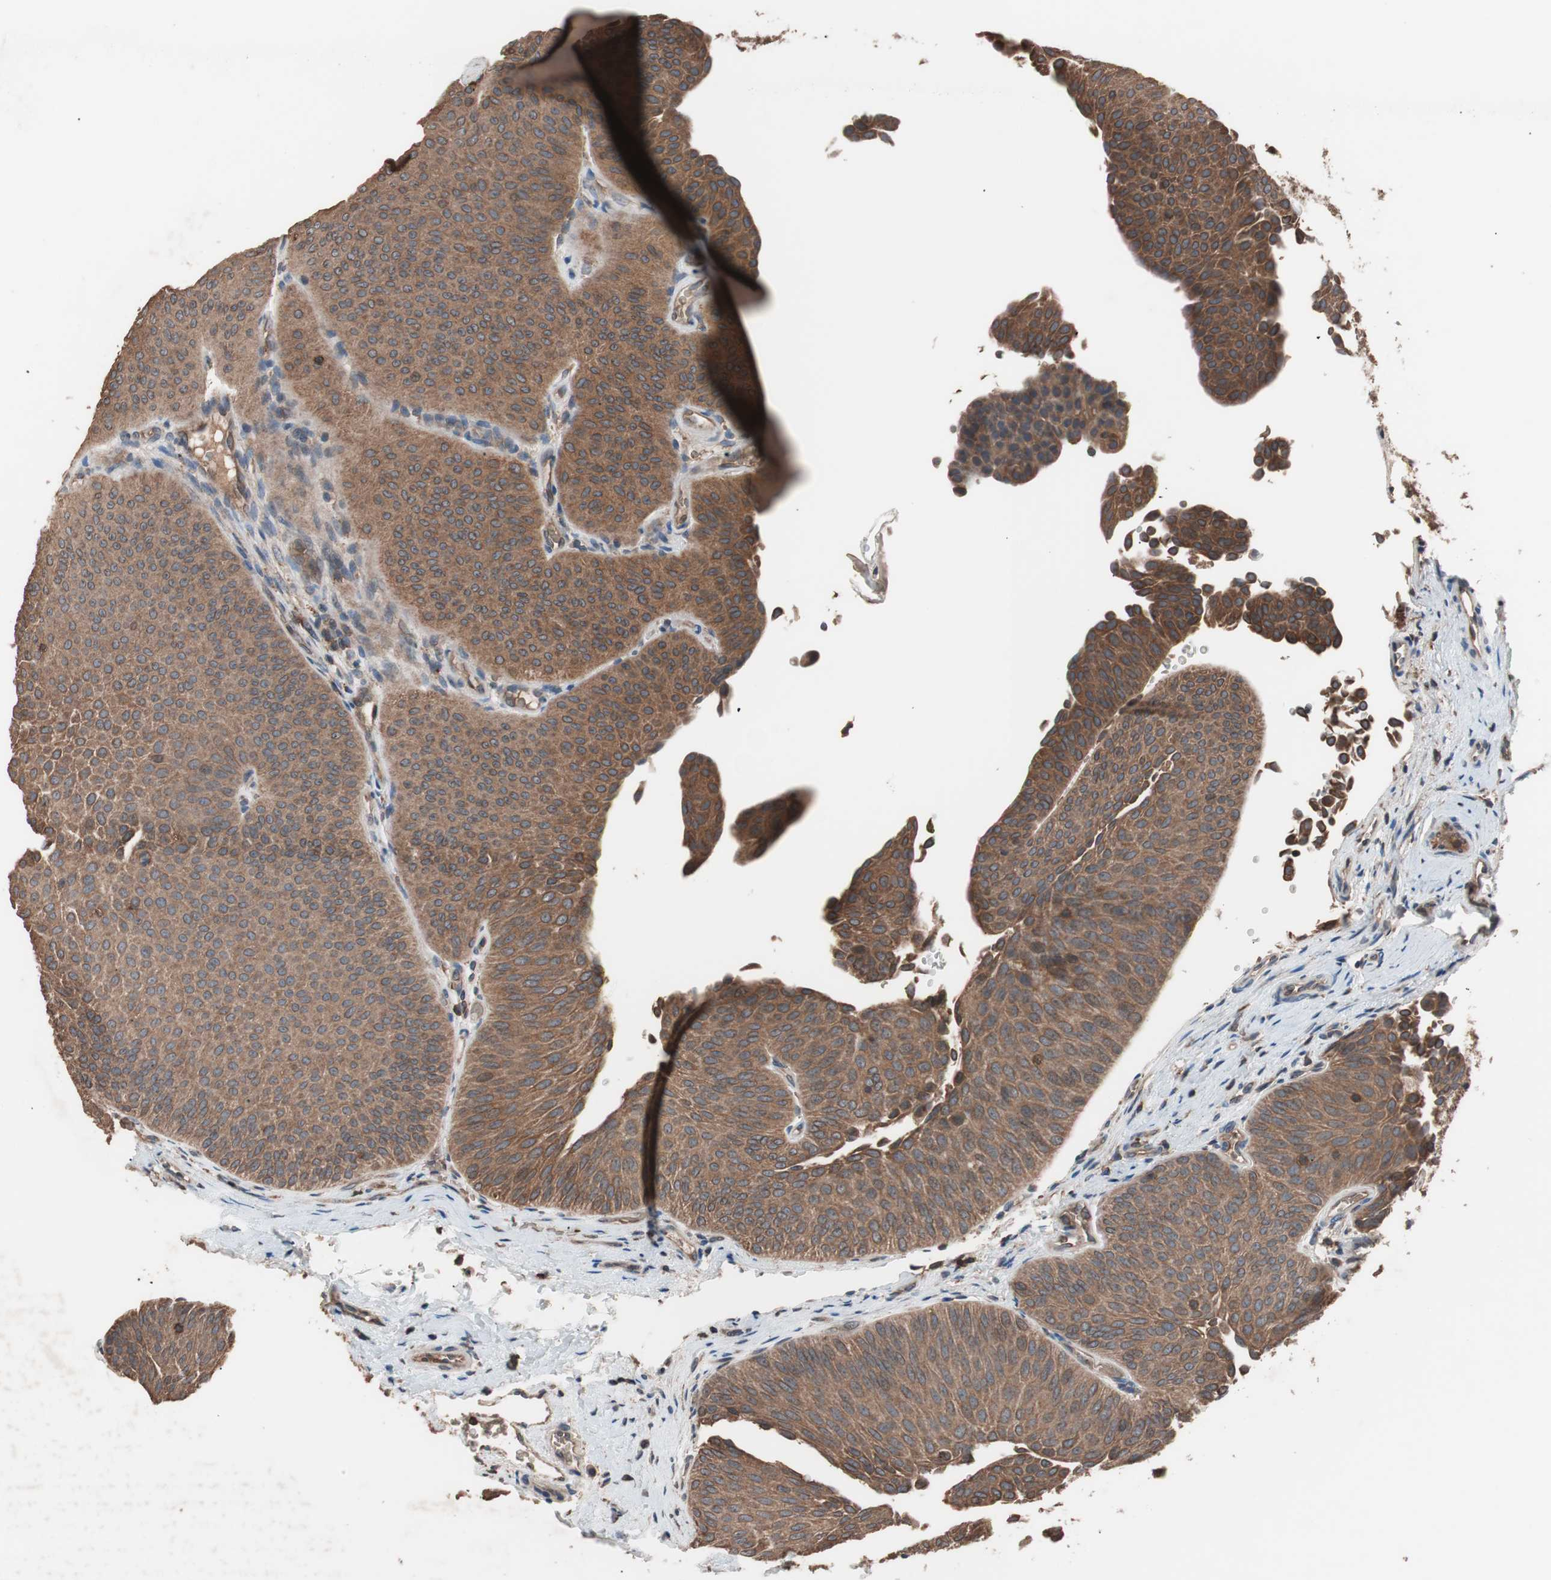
{"staining": {"intensity": "moderate", "quantity": ">75%", "location": "cytoplasmic/membranous"}, "tissue": "urothelial cancer", "cell_type": "Tumor cells", "image_type": "cancer", "snomed": [{"axis": "morphology", "description": "Urothelial carcinoma, Low grade"}, {"axis": "topography", "description": "Urinary bladder"}], "caption": "High-magnification brightfield microscopy of urothelial cancer stained with DAB (brown) and counterstained with hematoxylin (blue). tumor cells exhibit moderate cytoplasmic/membranous expression is appreciated in approximately>75% of cells.", "gene": "GLYCTK", "patient": {"sex": "female", "age": 60}}